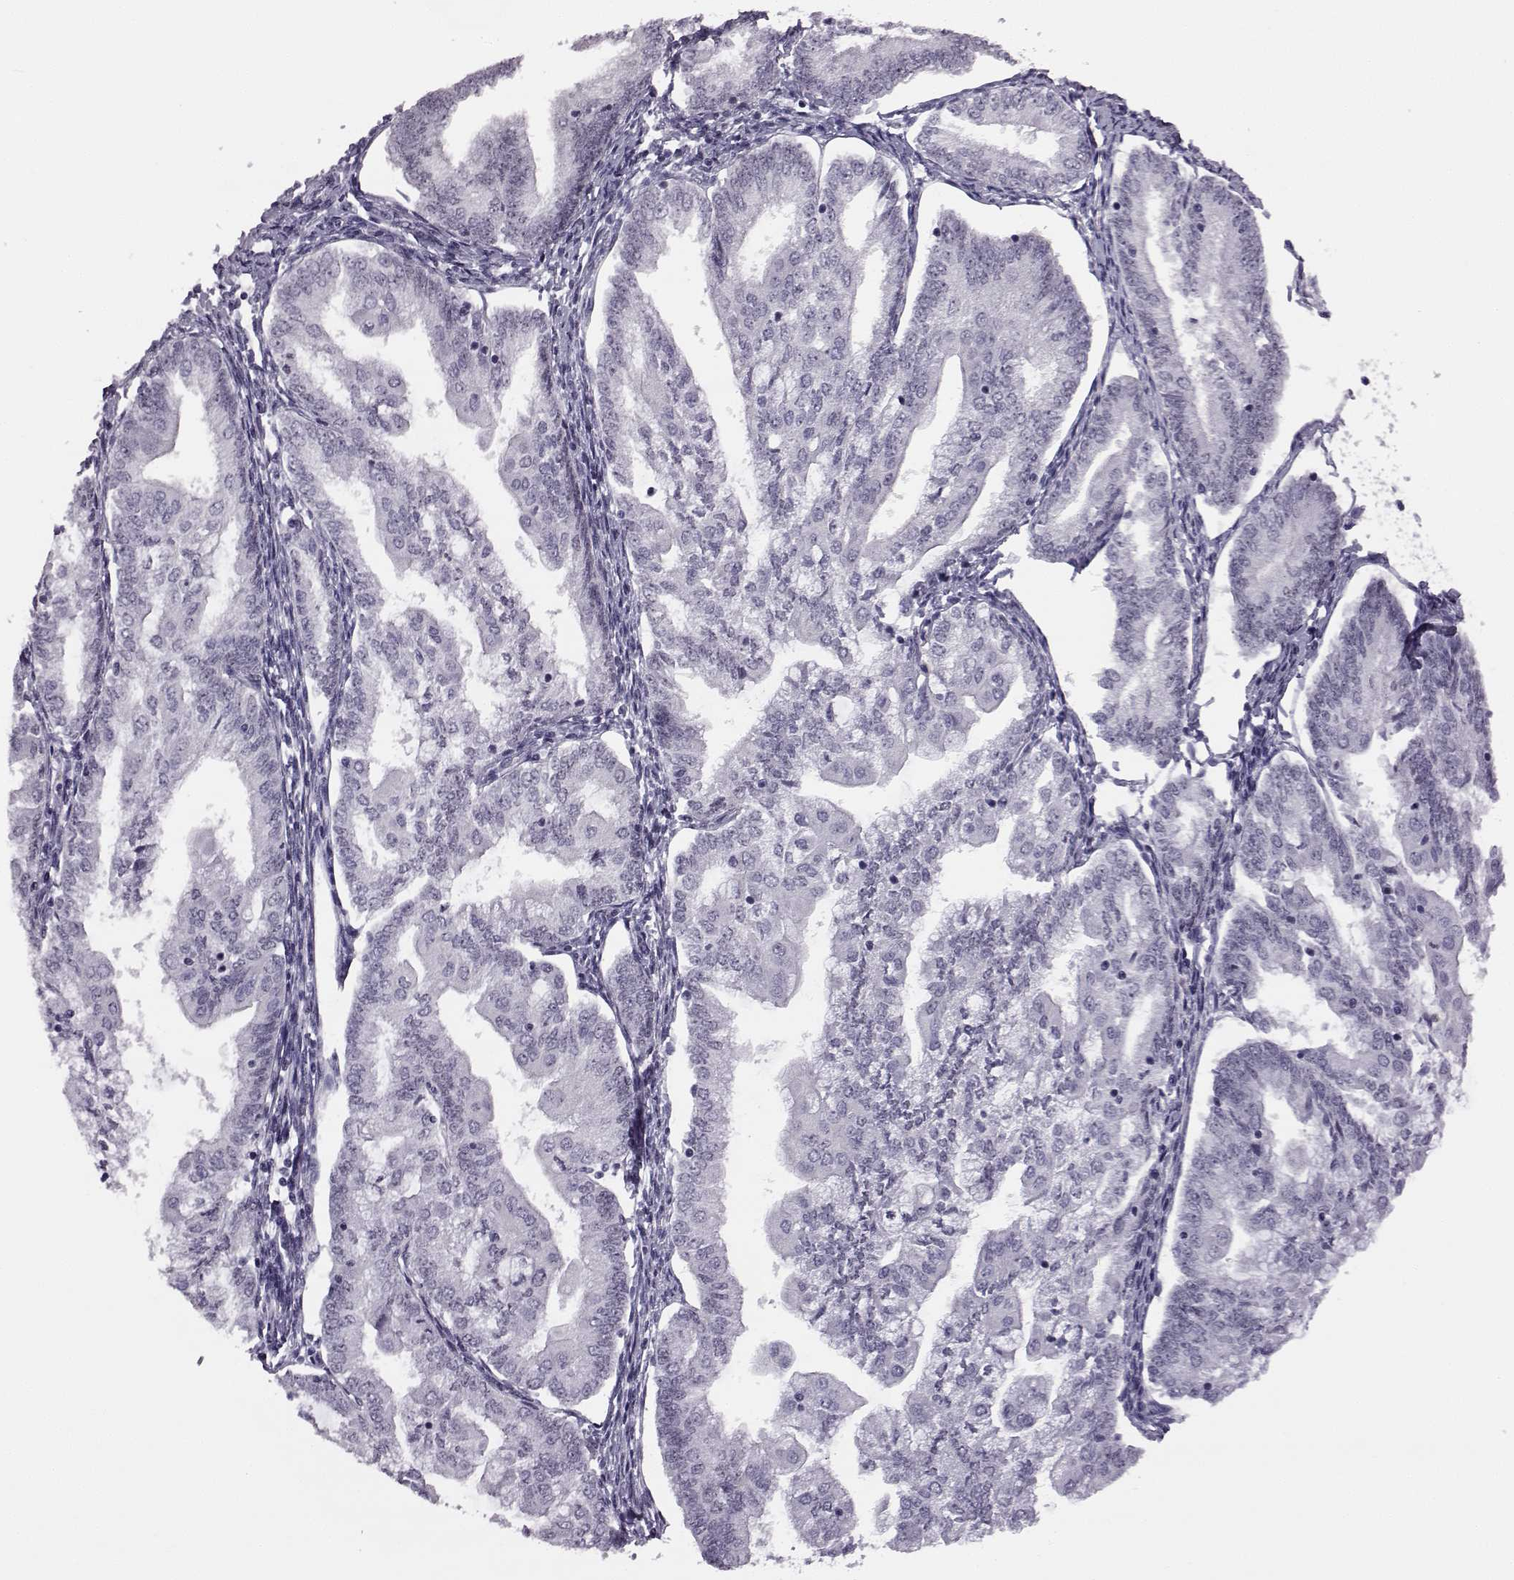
{"staining": {"intensity": "negative", "quantity": "none", "location": "none"}, "tissue": "endometrial cancer", "cell_type": "Tumor cells", "image_type": "cancer", "snomed": [{"axis": "morphology", "description": "Adenocarcinoma, NOS"}, {"axis": "topography", "description": "Endometrium"}], "caption": "Endometrial cancer stained for a protein using IHC exhibits no positivity tumor cells.", "gene": "ADGRG2", "patient": {"sex": "female", "age": 55}}